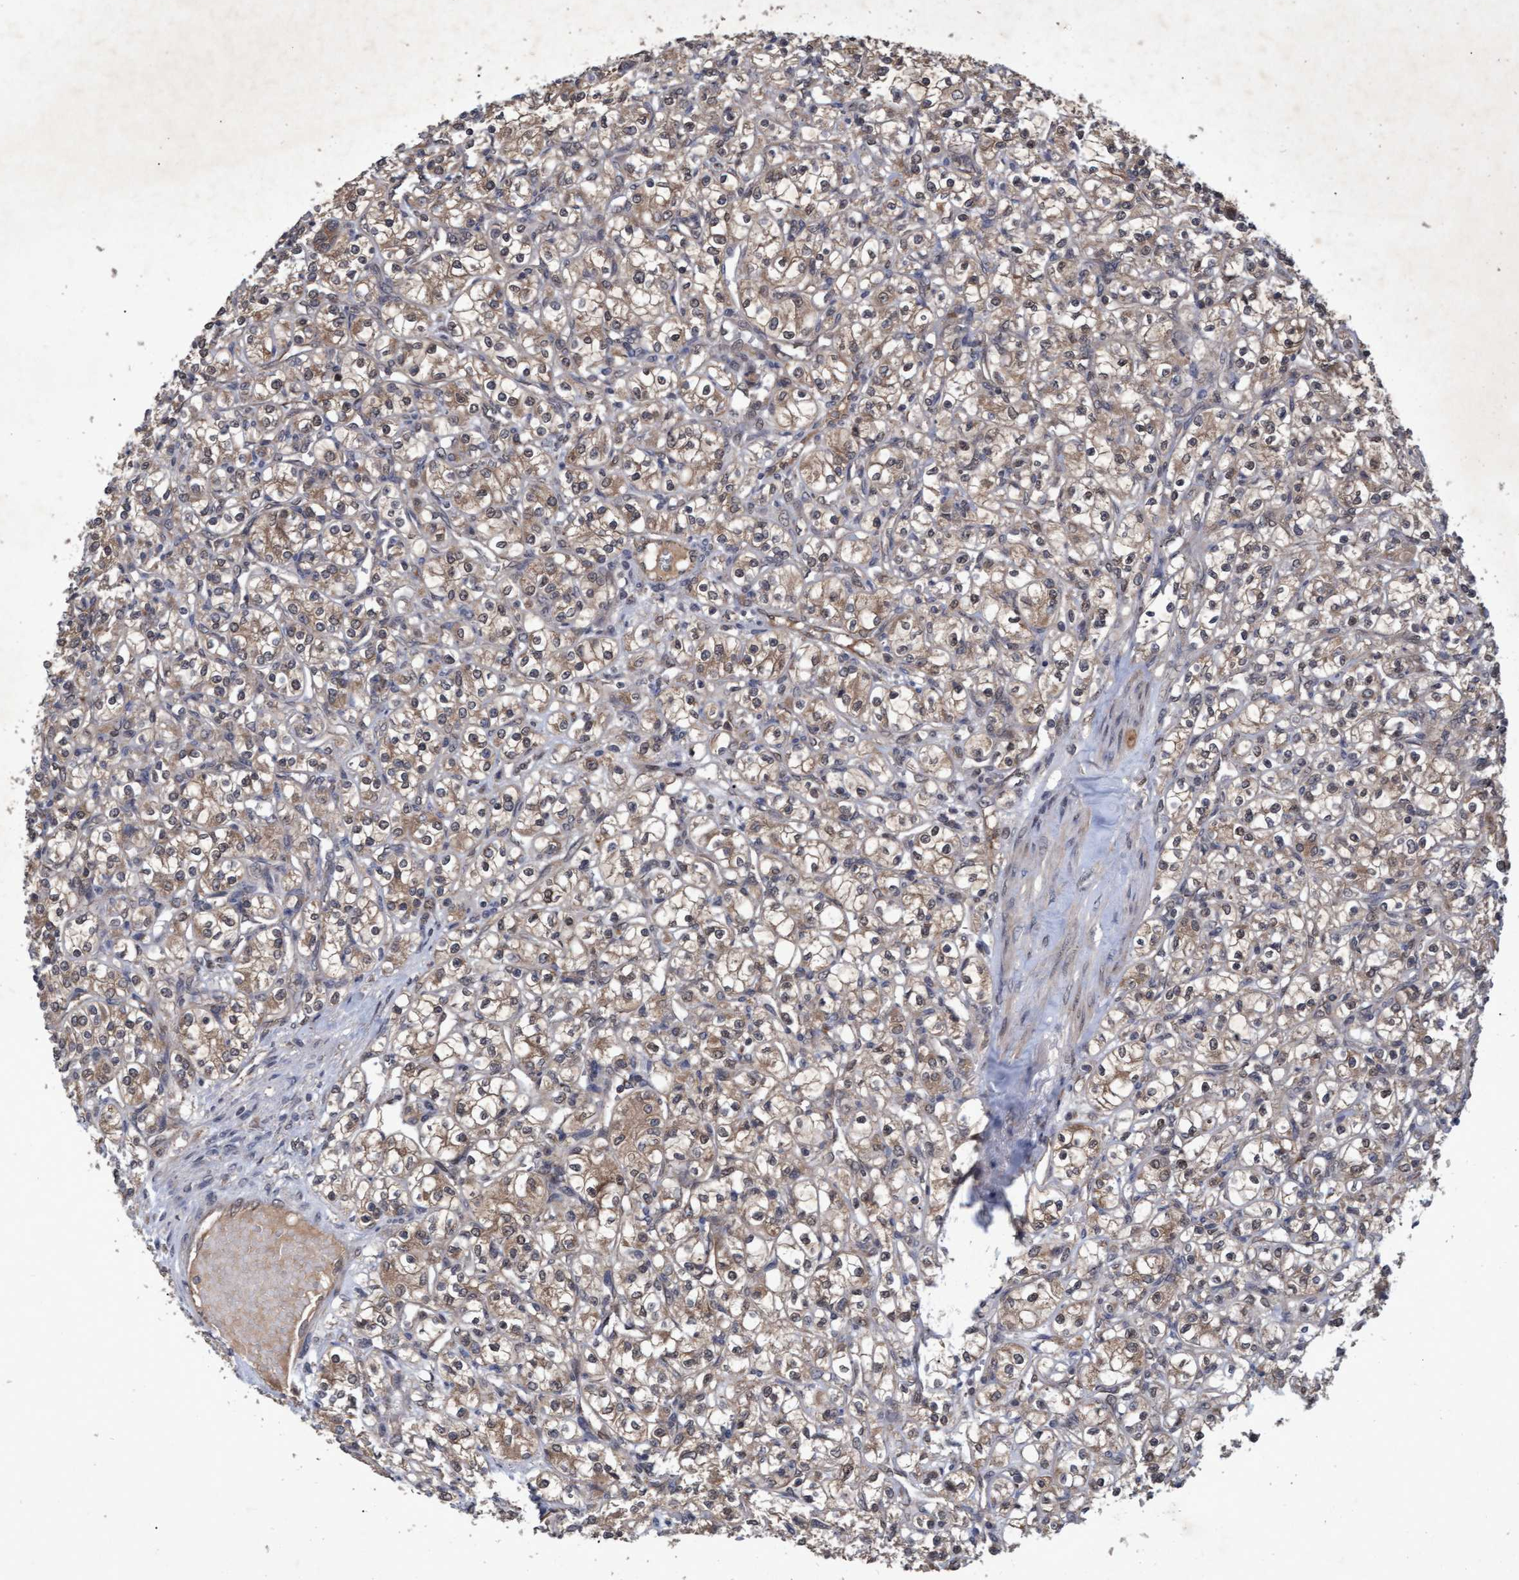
{"staining": {"intensity": "moderate", "quantity": ">75%", "location": "cytoplasmic/membranous"}, "tissue": "renal cancer", "cell_type": "Tumor cells", "image_type": "cancer", "snomed": [{"axis": "morphology", "description": "Adenocarcinoma, NOS"}, {"axis": "topography", "description": "Kidney"}], "caption": "Protein staining of renal adenocarcinoma tissue reveals moderate cytoplasmic/membranous positivity in approximately >75% of tumor cells.", "gene": "PSMB6", "patient": {"sex": "male", "age": 77}}